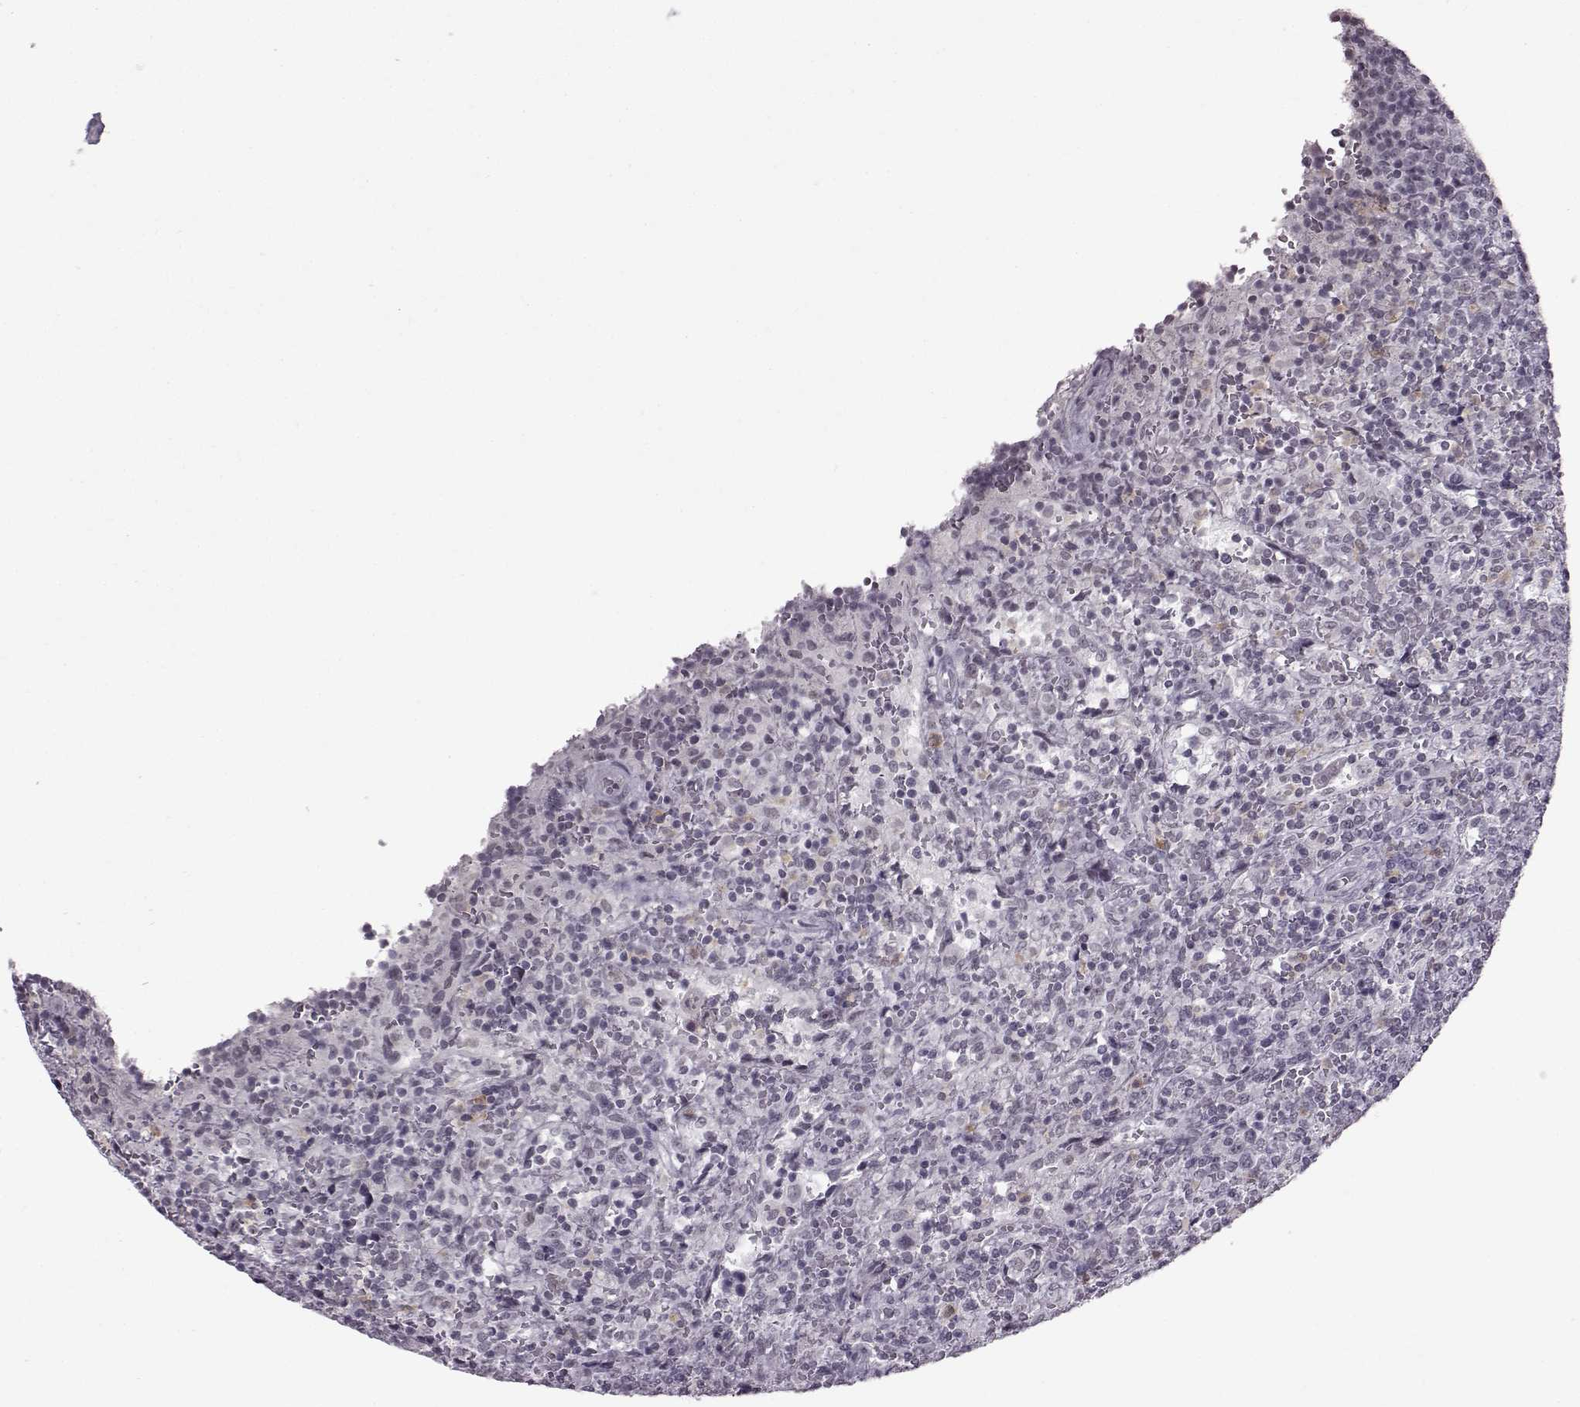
{"staining": {"intensity": "negative", "quantity": "none", "location": "none"}, "tissue": "lymphoma", "cell_type": "Tumor cells", "image_type": "cancer", "snomed": [{"axis": "morphology", "description": "Malignant lymphoma, non-Hodgkin's type, Low grade"}, {"axis": "topography", "description": "Spleen"}], "caption": "High magnification brightfield microscopy of lymphoma stained with DAB (3,3'-diaminobenzidine) (brown) and counterstained with hematoxylin (blue): tumor cells show no significant expression.", "gene": "SLC28A2", "patient": {"sex": "male", "age": 62}}